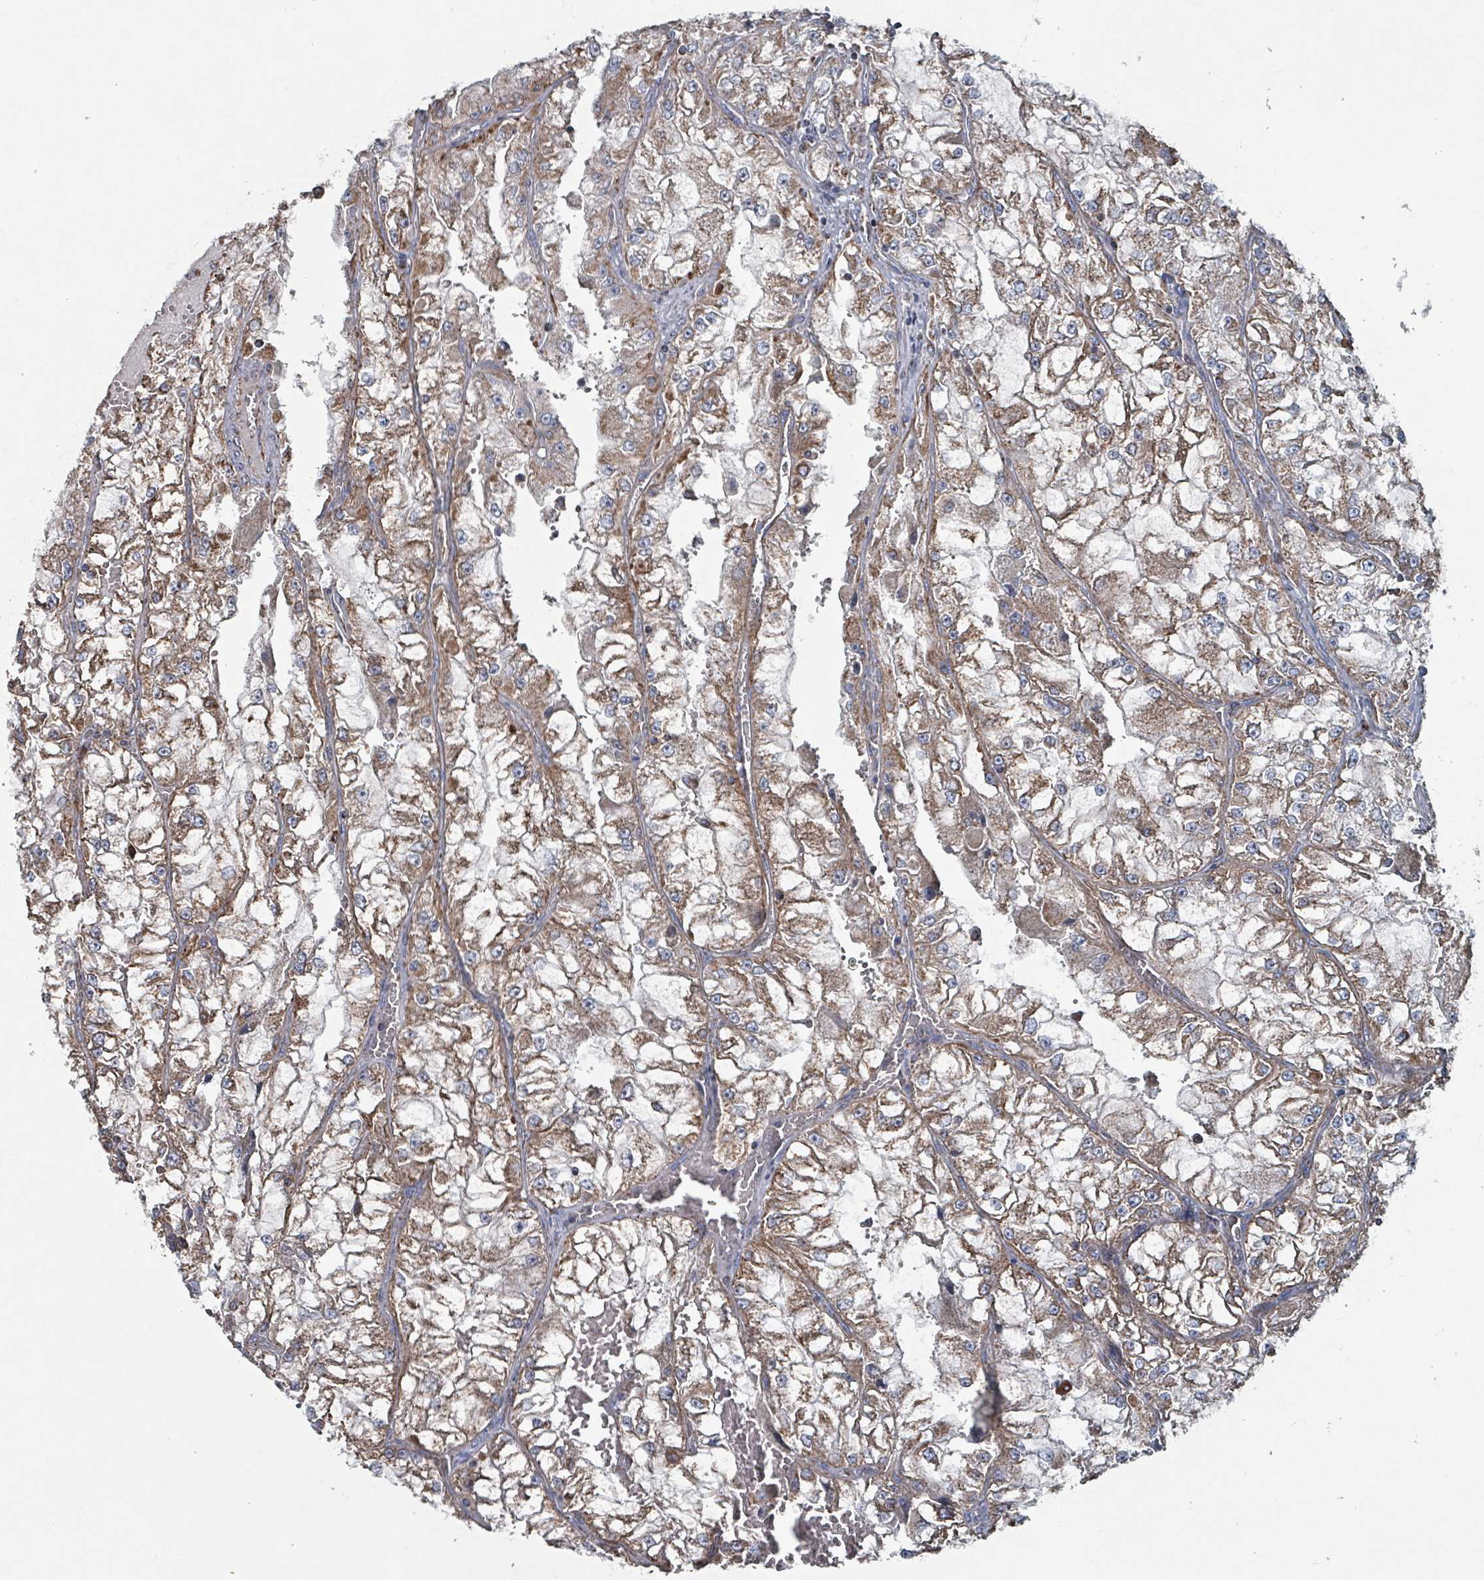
{"staining": {"intensity": "moderate", "quantity": ">75%", "location": "cytoplasmic/membranous"}, "tissue": "renal cancer", "cell_type": "Tumor cells", "image_type": "cancer", "snomed": [{"axis": "morphology", "description": "Adenocarcinoma, NOS"}, {"axis": "topography", "description": "Kidney"}], "caption": "Human adenocarcinoma (renal) stained with a brown dye demonstrates moderate cytoplasmic/membranous positive expression in about >75% of tumor cells.", "gene": "ABHD18", "patient": {"sex": "female", "age": 72}}